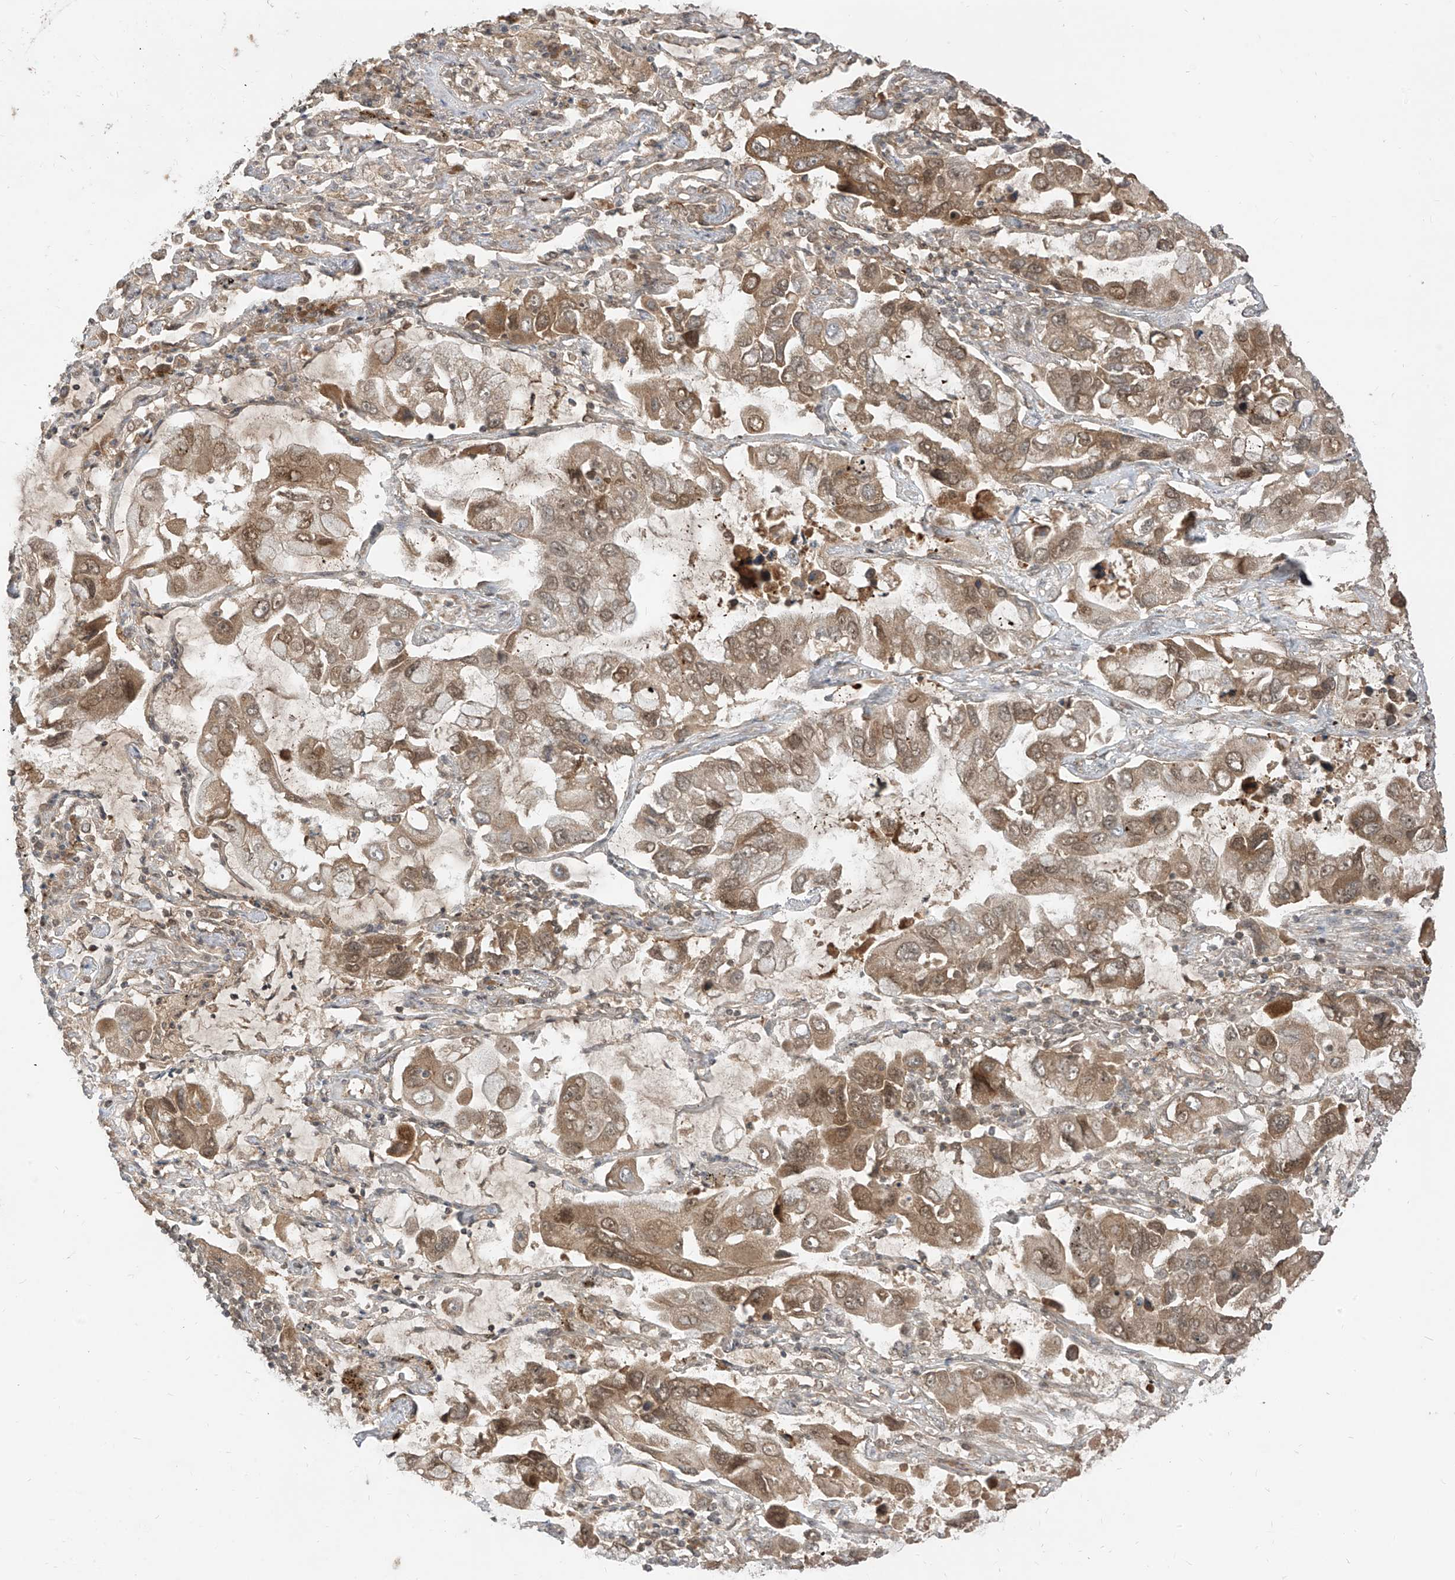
{"staining": {"intensity": "moderate", "quantity": ">75%", "location": "cytoplasmic/membranous,nuclear"}, "tissue": "lung cancer", "cell_type": "Tumor cells", "image_type": "cancer", "snomed": [{"axis": "morphology", "description": "Adenocarcinoma, NOS"}, {"axis": "topography", "description": "Lung"}], "caption": "DAB immunohistochemical staining of human lung cancer shows moderate cytoplasmic/membranous and nuclear protein staining in about >75% of tumor cells. Immunohistochemistry stains the protein in brown and the nuclei are stained blue.", "gene": "LCOR", "patient": {"sex": "male", "age": 64}}